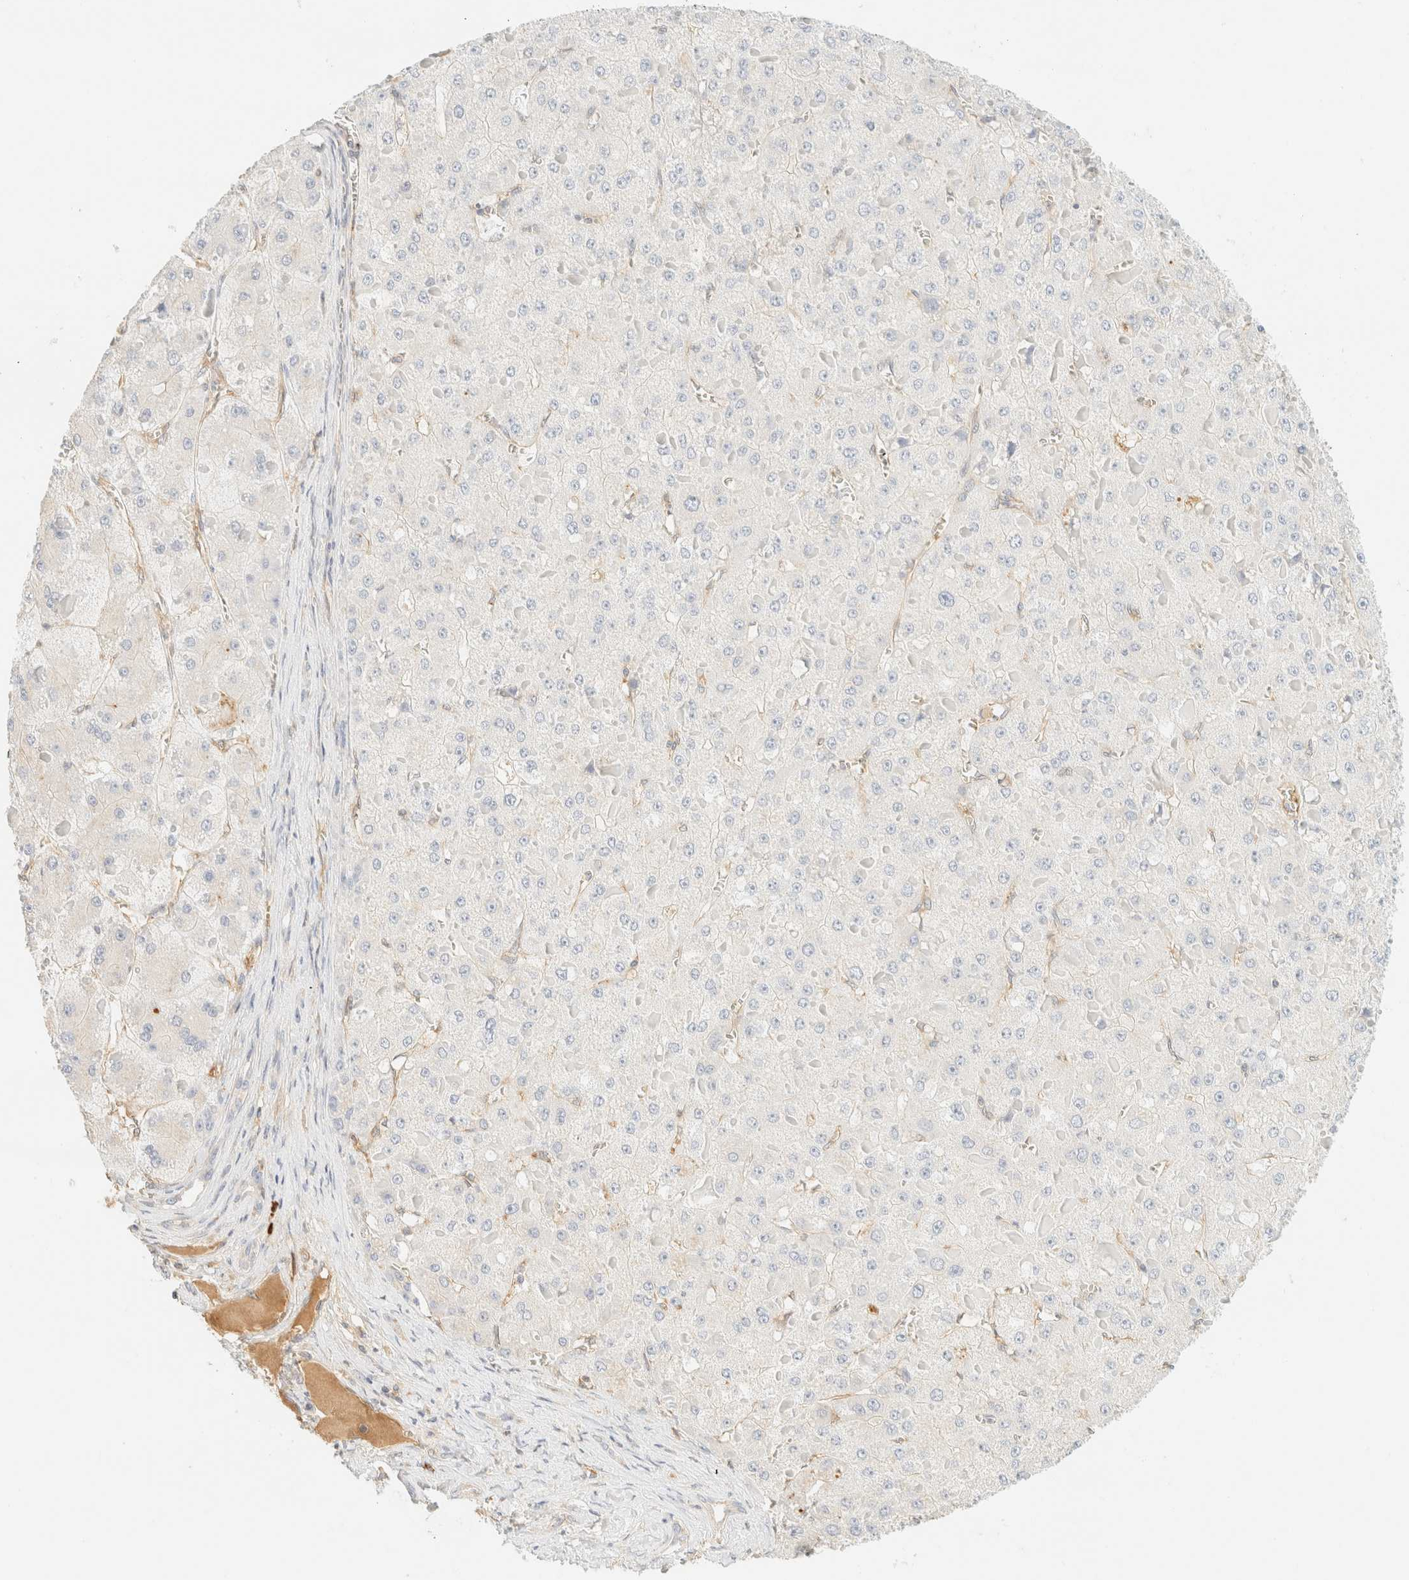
{"staining": {"intensity": "negative", "quantity": "none", "location": "none"}, "tissue": "liver cancer", "cell_type": "Tumor cells", "image_type": "cancer", "snomed": [{"axis": "morphology", "description": "Carcinoma, Hepatocellular, NOS"}, {"axis": "topography", "description": "Liver"}], "caption": "Human hepatocellular carcinoma (liver) stained for a protein using immunohistochemistry (IHC) exhibits no positivity in tumor cells.", "gene": "FHOD1", "patient": {"sex": "female", "age": 73}}